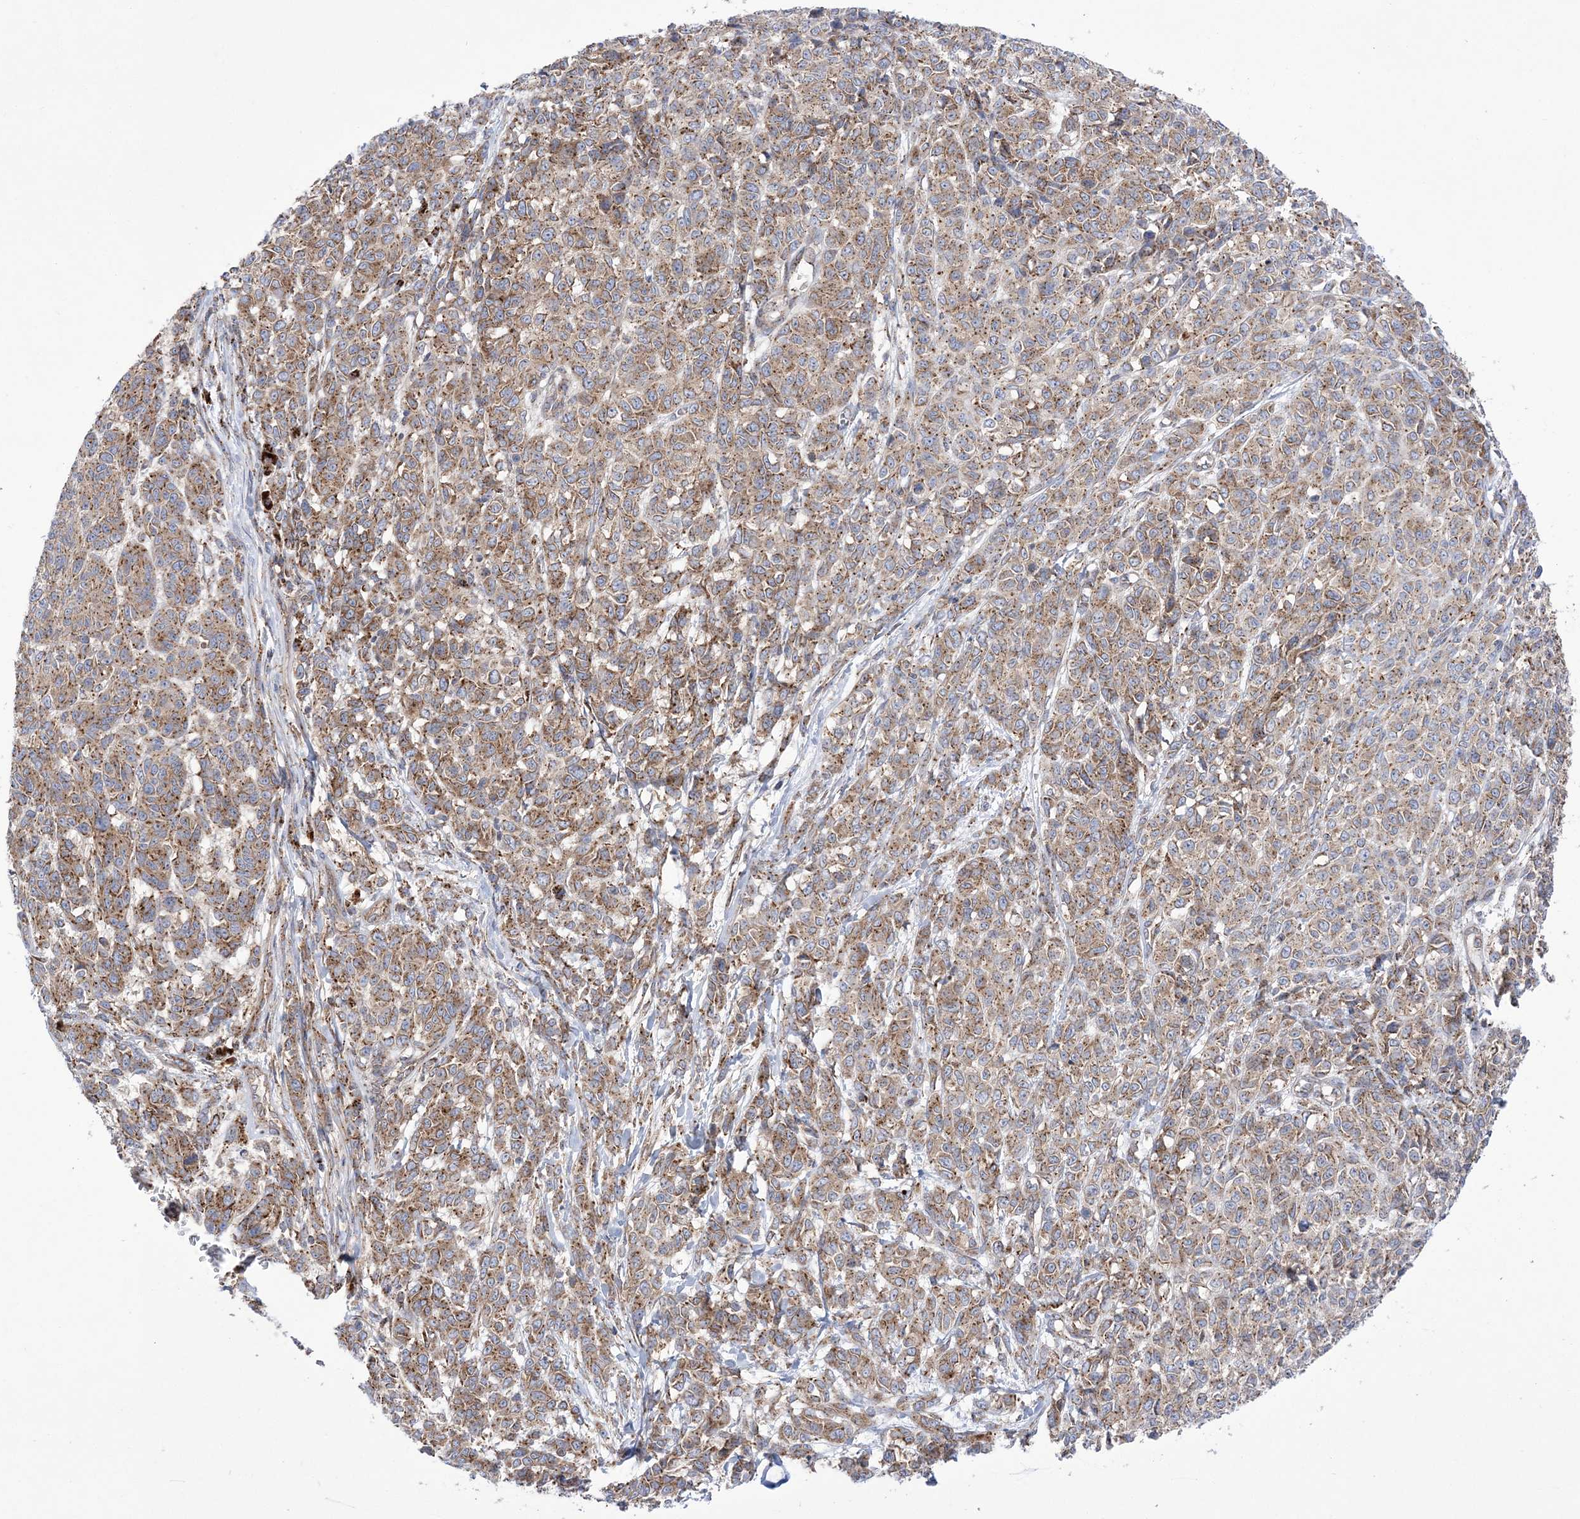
{"staining": {"intensity": "moderate", "quantity": ">75%", "location": "cytoplasmic/membranous"}, "tissue": "melanoma", "cell_type": "Tumor cells", "image_type": "cancer", "snomed": [{"axis": "morphology", "description": "Malignant melanoma, NOS"}, {"axis": "topography", "description": "Skin"}], "caption": "About >75% of tumor cells in human melanoma show moderate cytoplasmic/membranous protein positivity as visualized by brown immunohistochemical staining.", "gene": "COPB2", "patient": {"sex": "male", "age": 49}}